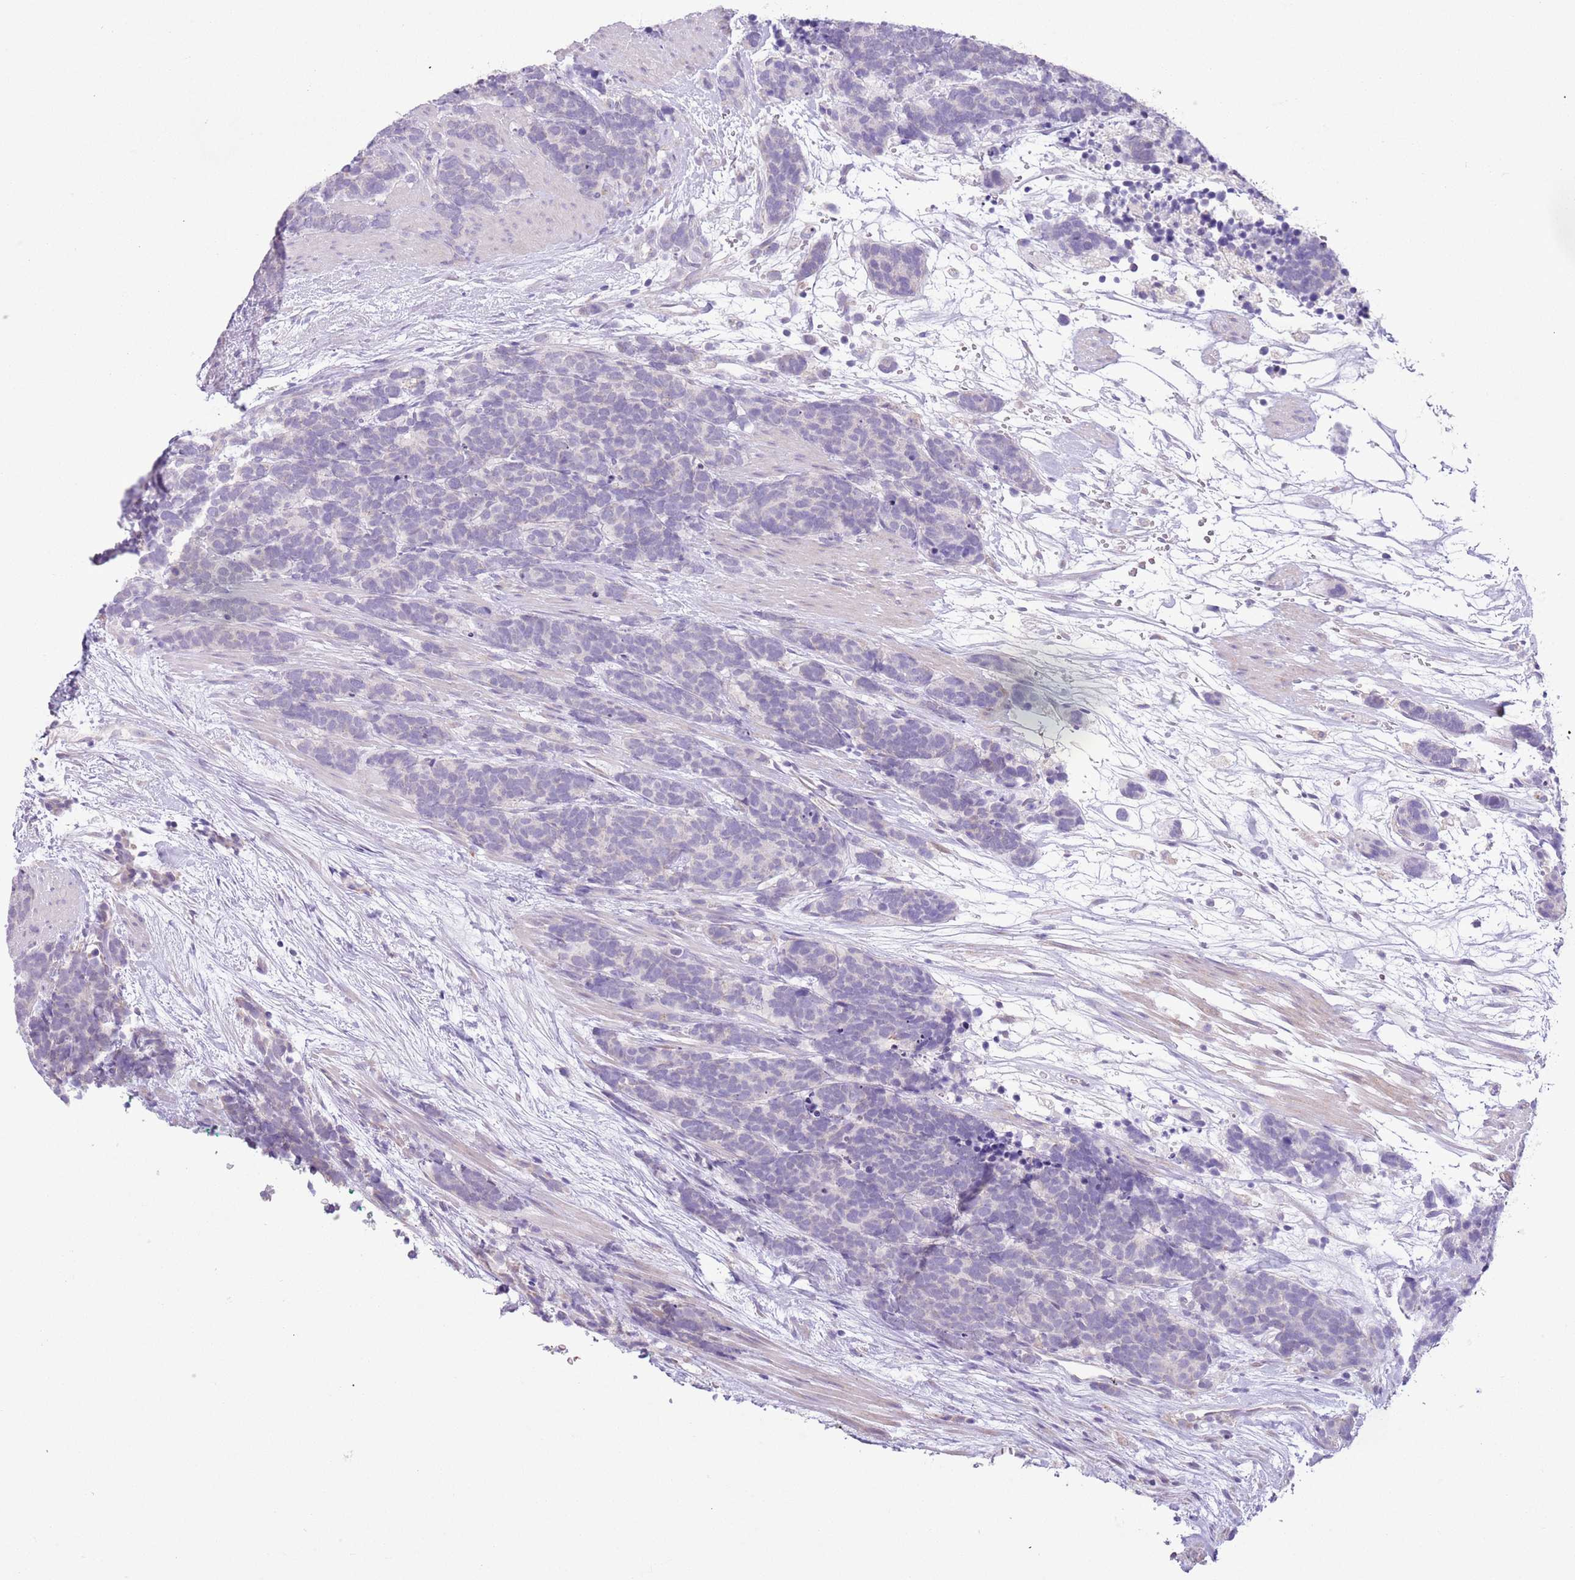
{"staining": {"intensity": "negative", "quantity": "none", "location": "none"}, "tissue": "carcinoid", "cell_type": "Tumor cells", "image_type": "cancer", "snomed": [{"axis": "morphology", "description": "Carcinoma, NOS"}, {"axis": "morphology", "description": "Carcinoid, malignant, NOS"}, {"axis": "topography", "description": "Prostate"}], "caption": "A photomicrograph of human carcinoma is negative for staining in tumor cells. (DAB (3,3'-diaminobenzidine) IHC, high magnification).", "gene": "ZNF697", "patient": {"sex": "male", "age": 57}}